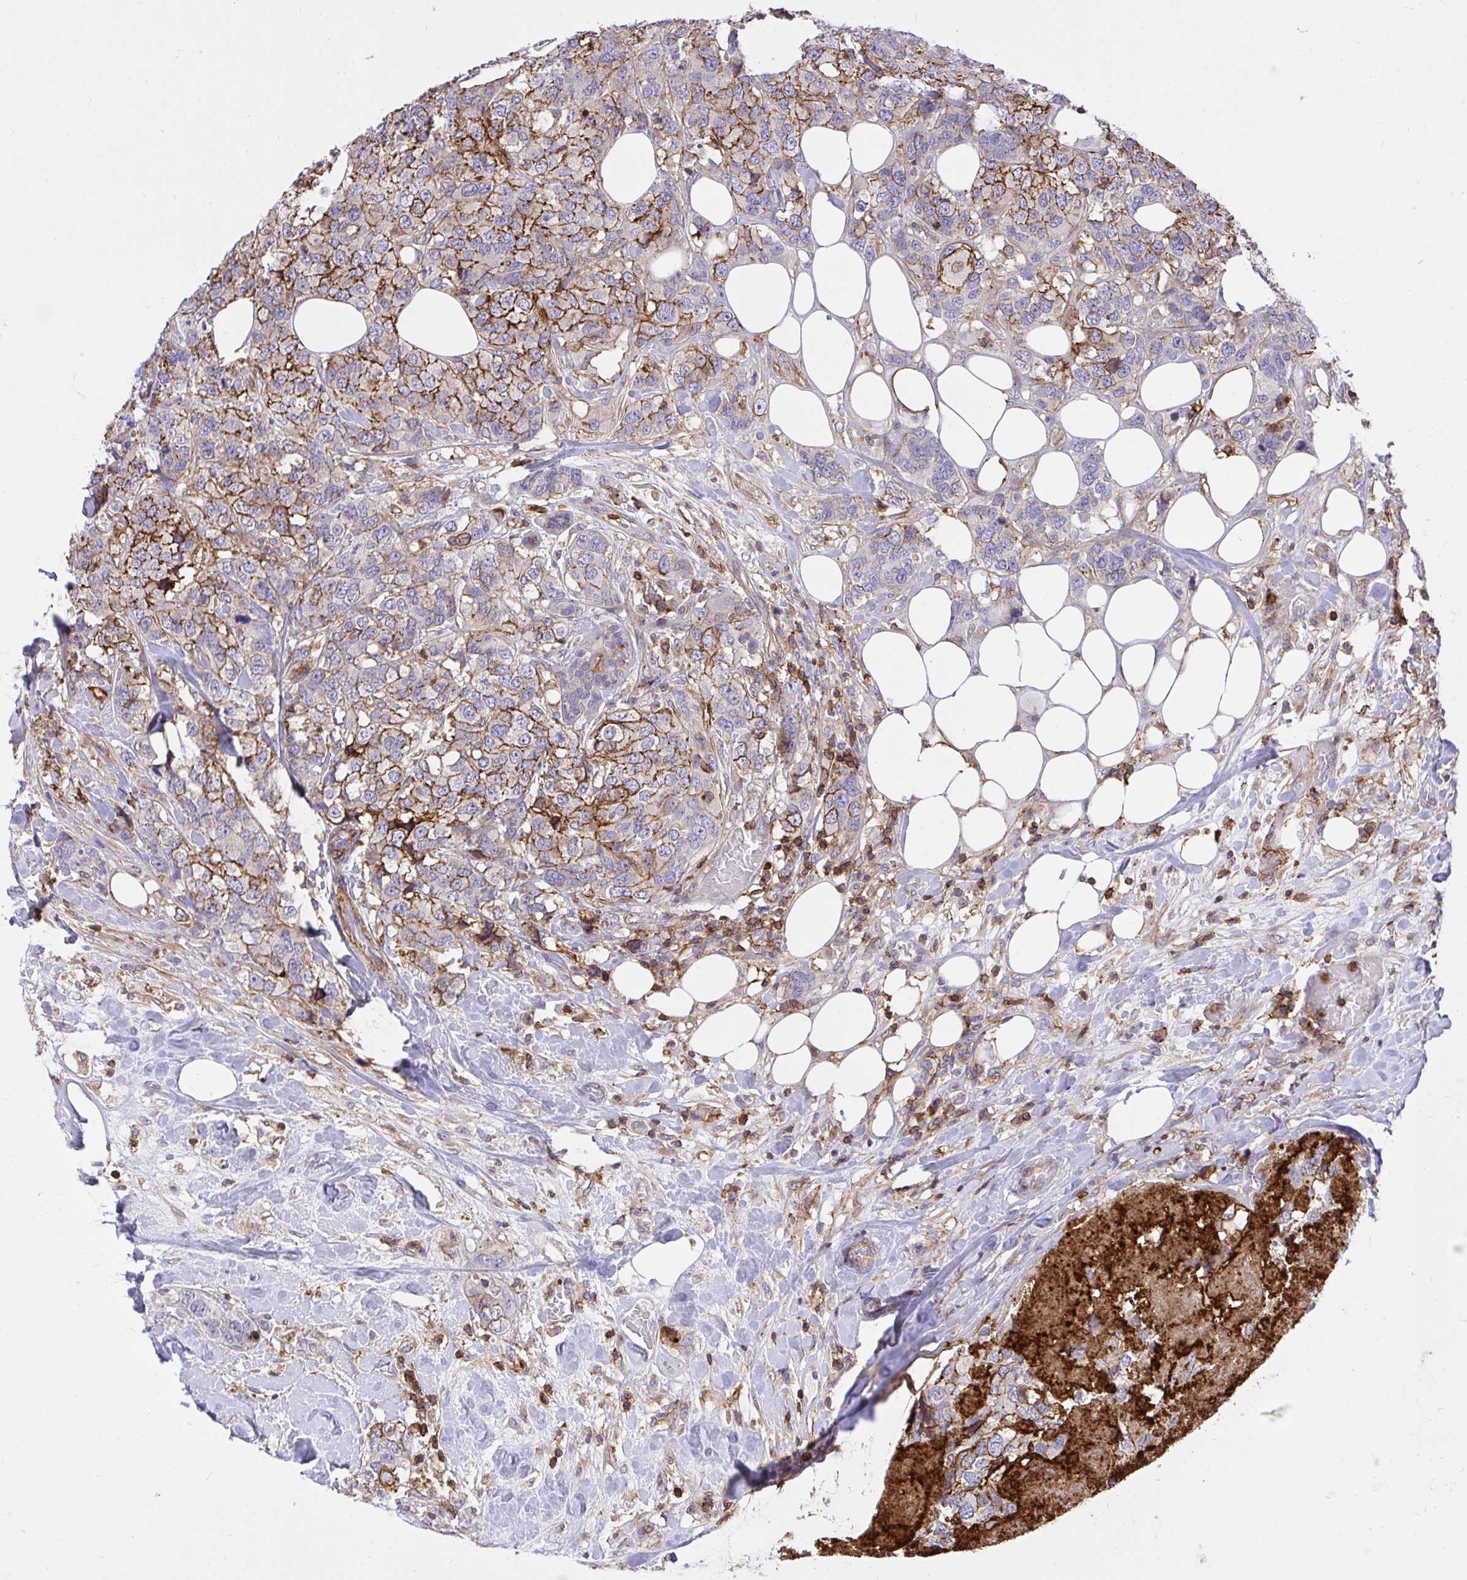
{"staining": {"intensity": "strong", "quantity": "25%-75%", "location": "cytoplasmic/membranous"}, "tissue": "breast cancer", "cell_type": "Tumor cells", "image_type": "cancer", "snomed": [{"axis": "morphology", "description": "Lobular carcinoma"}, {"axis": "topography", "description": "Breast"}], "caption": "This micrograph demonstrates breast cancer stained with immunohistochemistry to label a protein in brown. The cytoplasmic/membranous of tumor cells show strong positivity for the protein. Nuclei are counter-stained blue.", "gene": "ERI1", "patient": {"sex": "female", "age": 59}}